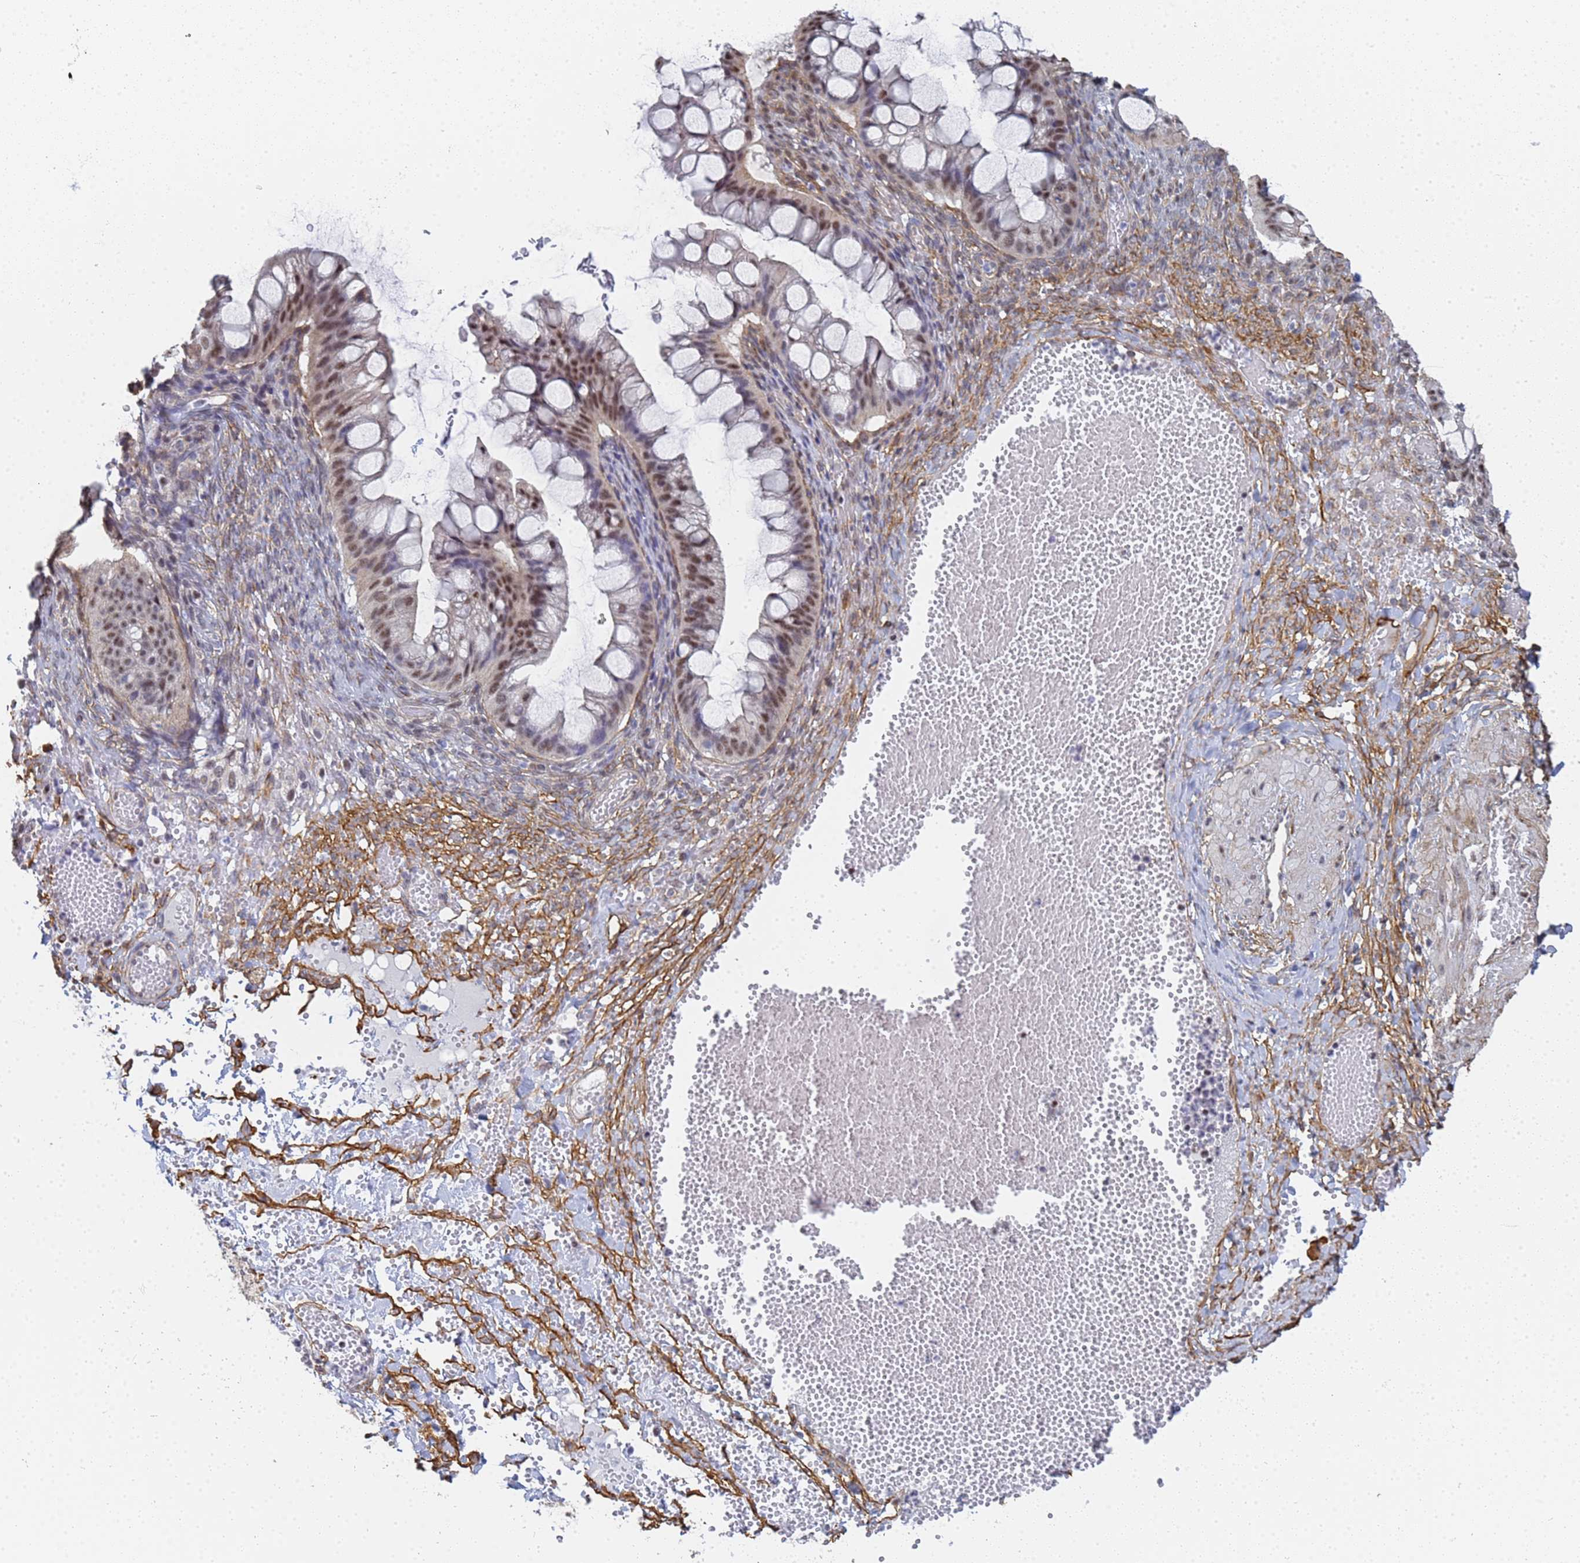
{"staining": {"intensity": "moderate", "quantity": "25%-75%", "location": "nuclear"}, "tissue": "ovarian cancer", "cell_type": "Tumor cells", "image_type": "cancer", "snomed": [{"axis": "morphology", "description": "Cystadenocarcinoma, mucinous, NOS"}, {"axis": "topography", "description": "Ovary"}], "caption": "Ovarian mucinous cystadenocarcinoma tissue exhibits moderate nuclear expression in about 25%-75% of tumor cells", "gene": "PRRT4", "patient": {"sex": "female", "age": 73}}